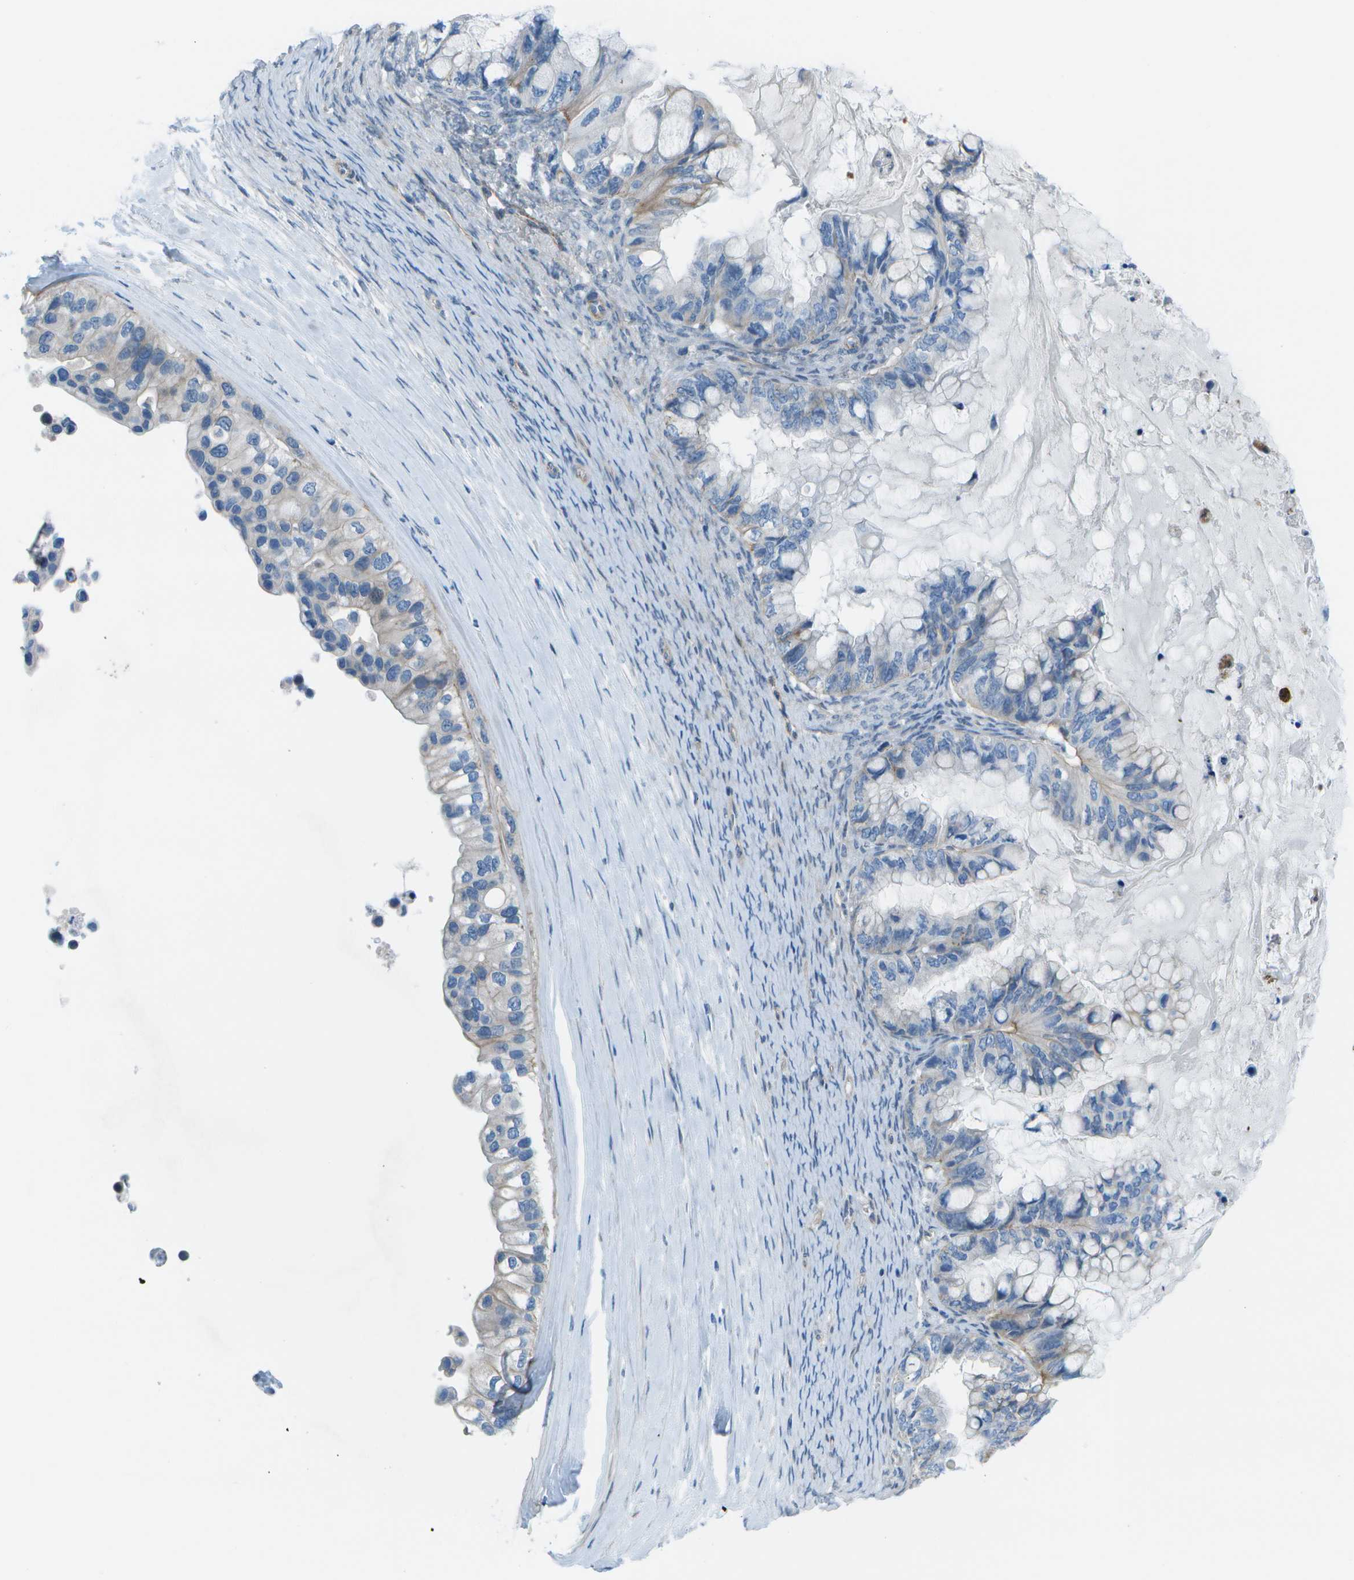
{"staining": {"intensity": "weak", "quantity": "<25%", "location": "cytoplasmic/membranous"}, "tissue": "ovarian cancer", "cell_type": "Tumor cells", "image_type": "cancer", "snomed": [{"axis": "morphology", "description": "Cystadenocarcinoma, mucinous, NOS"}, {"axis": "topography", "description": "Ovary"}], "caption": "DAB (3,3'-diaminobenzidine) immunohistochemical staining of mucinous cystadenocarcinoma (ovarian) reveals no significant staining in tumor cells.", "gene": "SORBS3", "patient": {"sex": "female", "age": 80}}